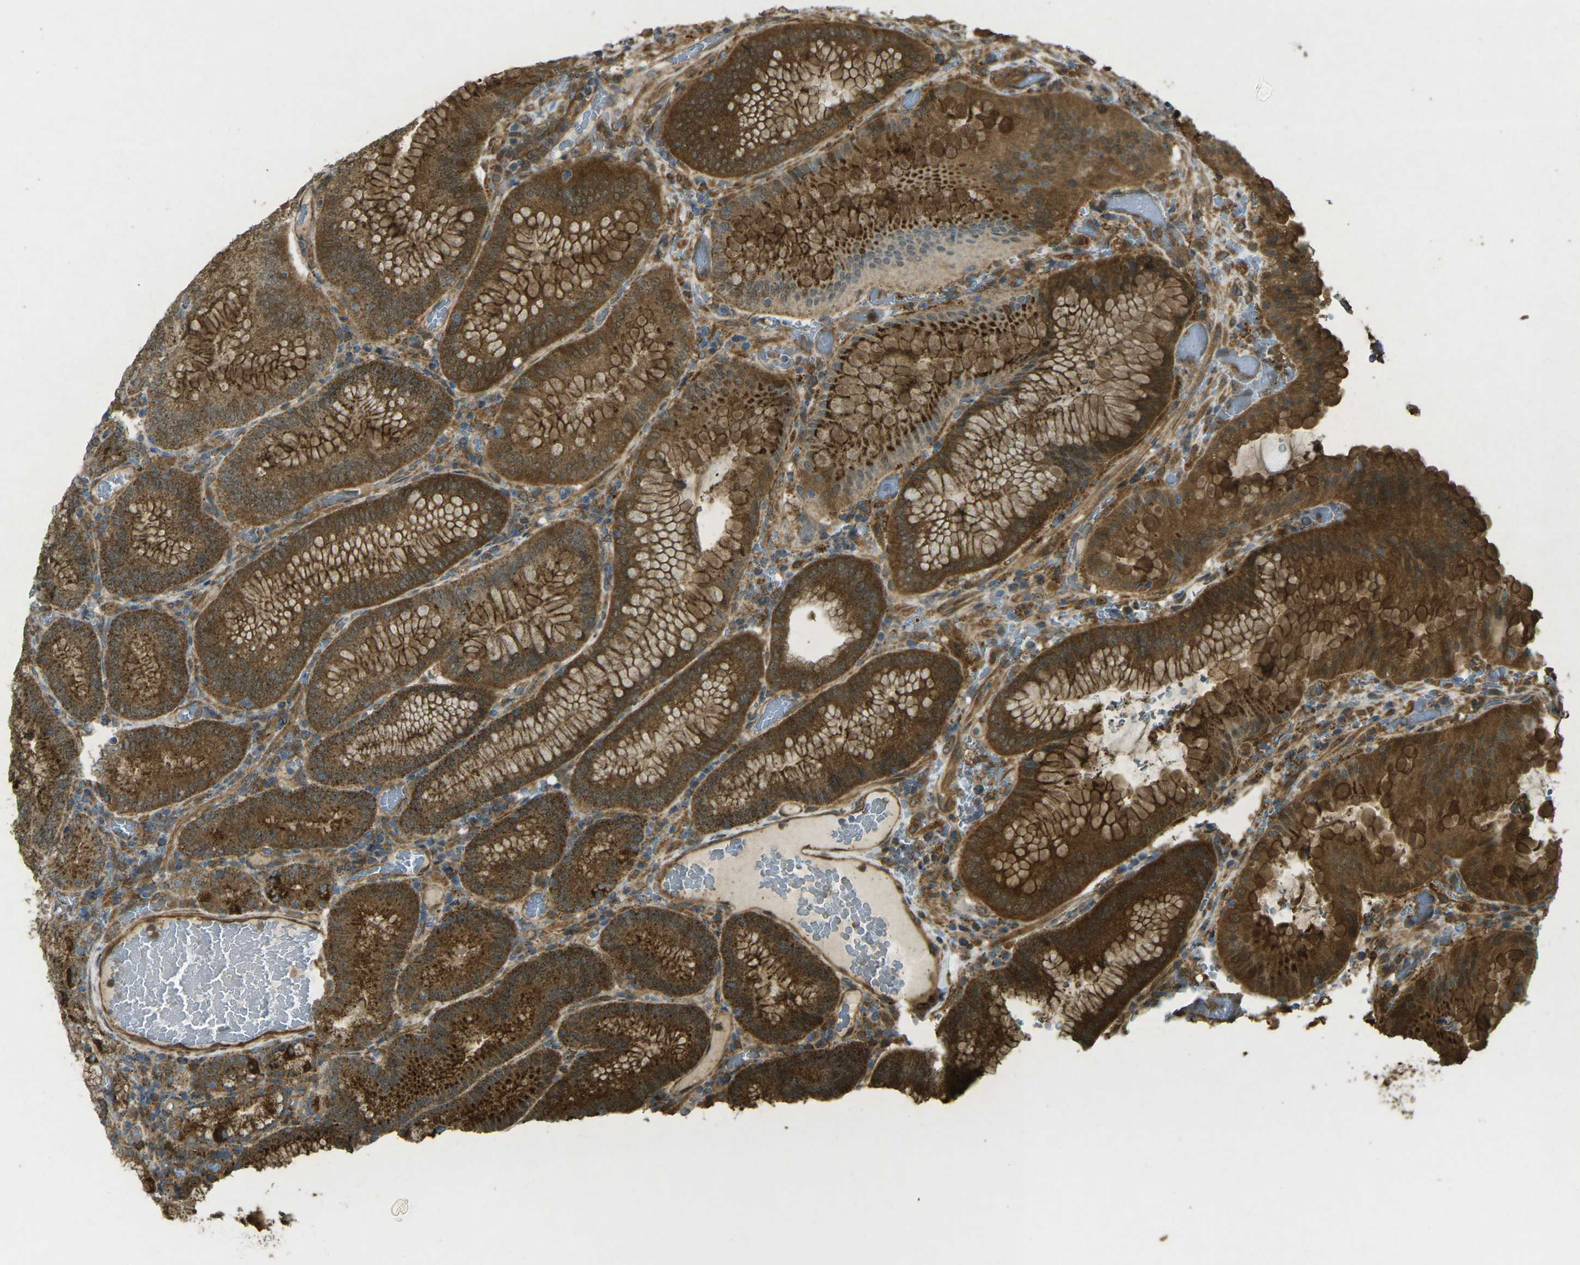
{"staining": {"intensity": "strong", "quantity": ">75%", "location": "cytoplasmic/membranous"}, "tissue": "stomach", "cell_type": "Glandular cells", "image_type": "normal", "snomed": [{"axis": "morphology", "description": "Normal tissue, NOS"}, {"axis": "morphology", "description": "Carcinoid, malignant, NOS"}, {"axis": "topography", "description": "Stomach, upper"}], "caption": "High-magnification brightfield microscopy of benign stomach stained with DAB (3,3'-diaminobenzidine) (brown) and counterstained with hematoxylin (blue). glandular cells exhibit strong cytoplasmic/membranous staining is appreciated in approximately>75% of cells. The protein of interest is shown in brown color, while the nuclei are stained blue.", "gene": "CHMP3", "patient": {"sex": "male", "age": 39}}